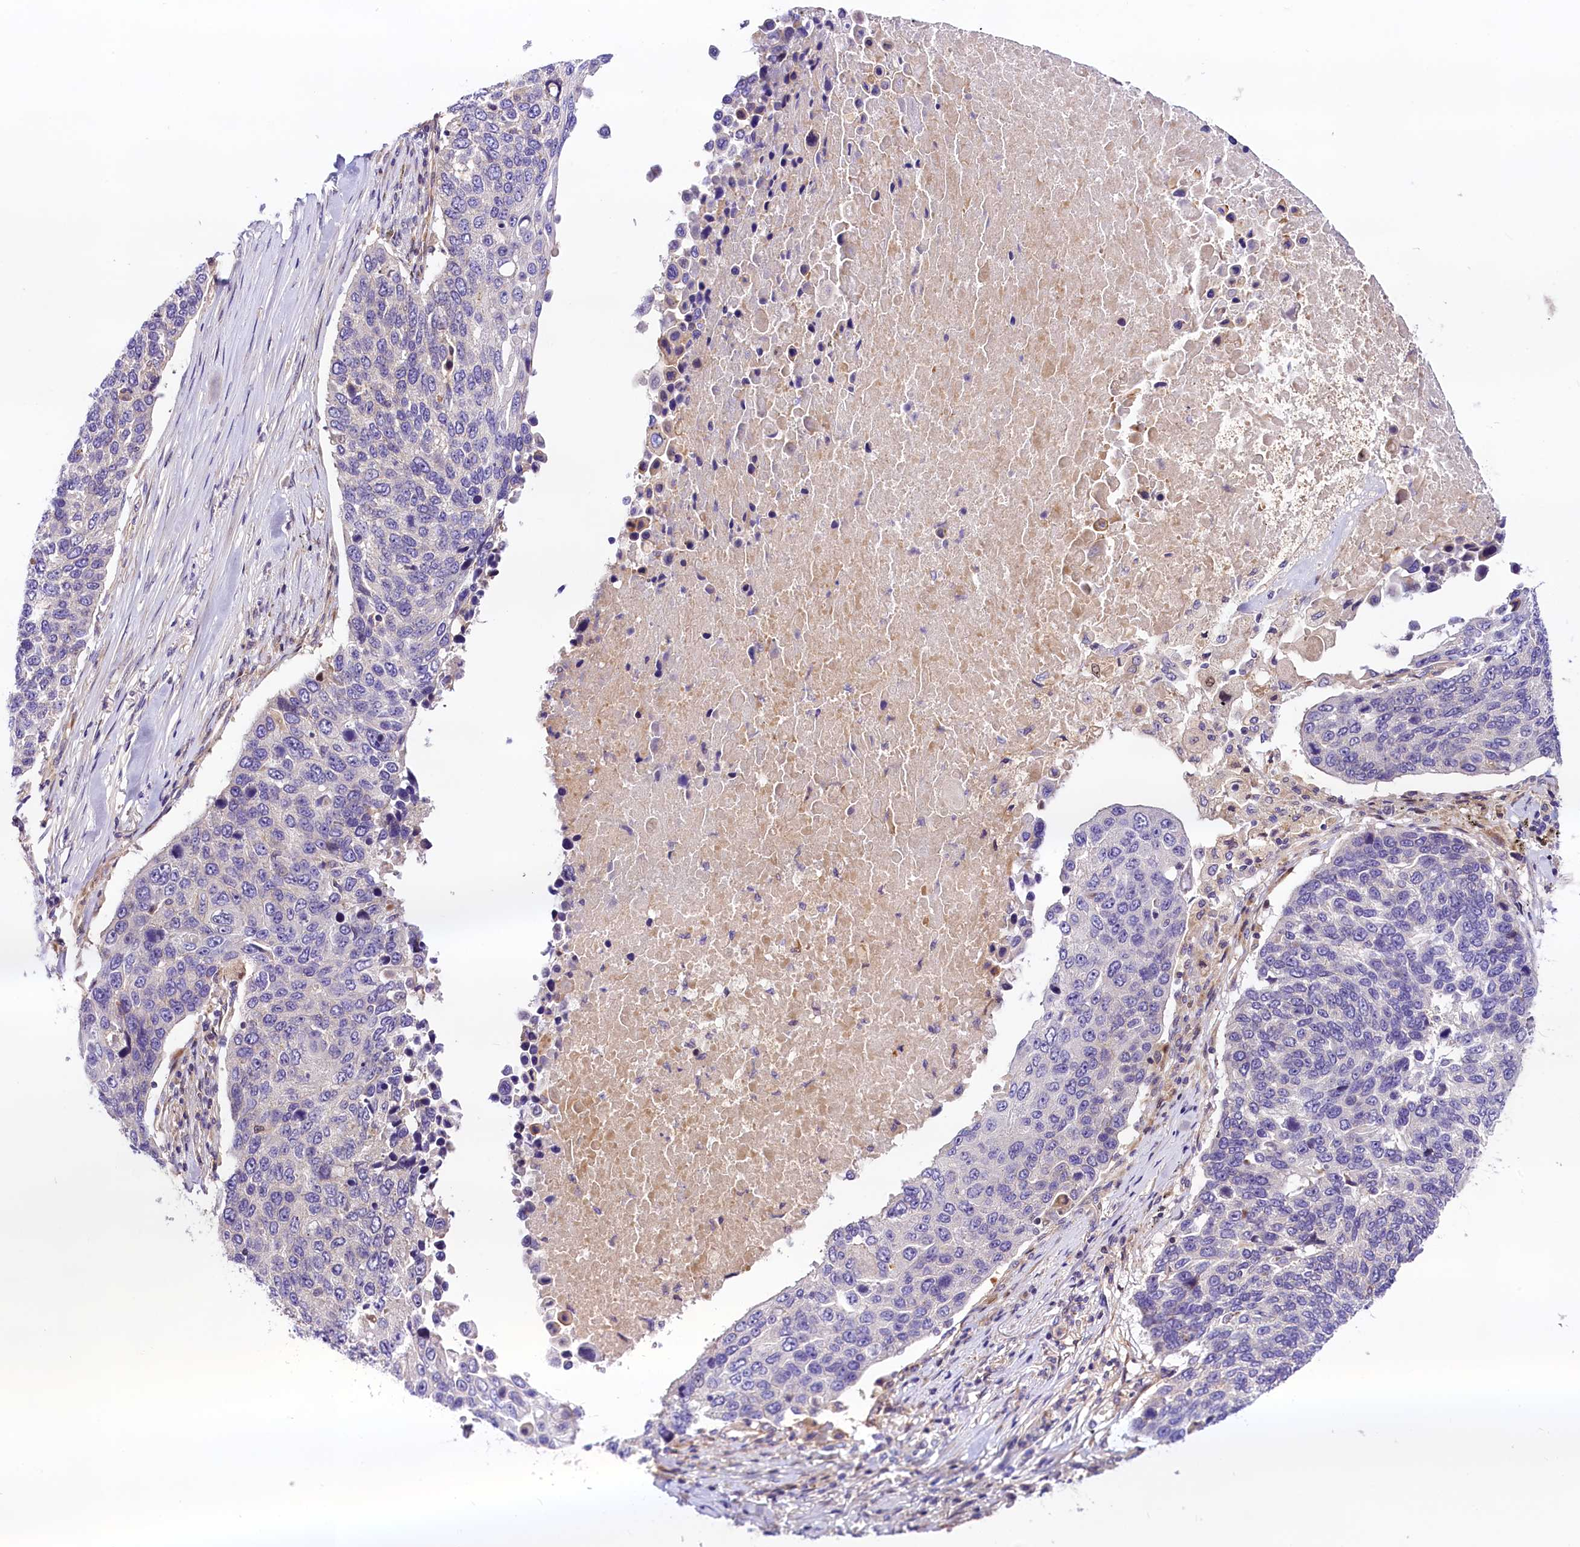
{"staining": {"intensity": "negative", "quantity": "none", "location": "none"}, "tissue": "lung cancer", "cell_type": "Tumor cells", "image_type": "cancer", "snomed": [{"axis": "morphology", "description": "Squamous cell carcinoma, NOS"}, {"axis": "topography", "description": "Lung"}], "caption": "Protein analysis of lung cancer (squamous cell carcinoma) reveals no significant positivity in tumor cells. (DAB (3,3'-diaminobenzidine) IHC, high magnification).", "gene": "ARMC6", "patient": {"sex": "male", "age": 66}}